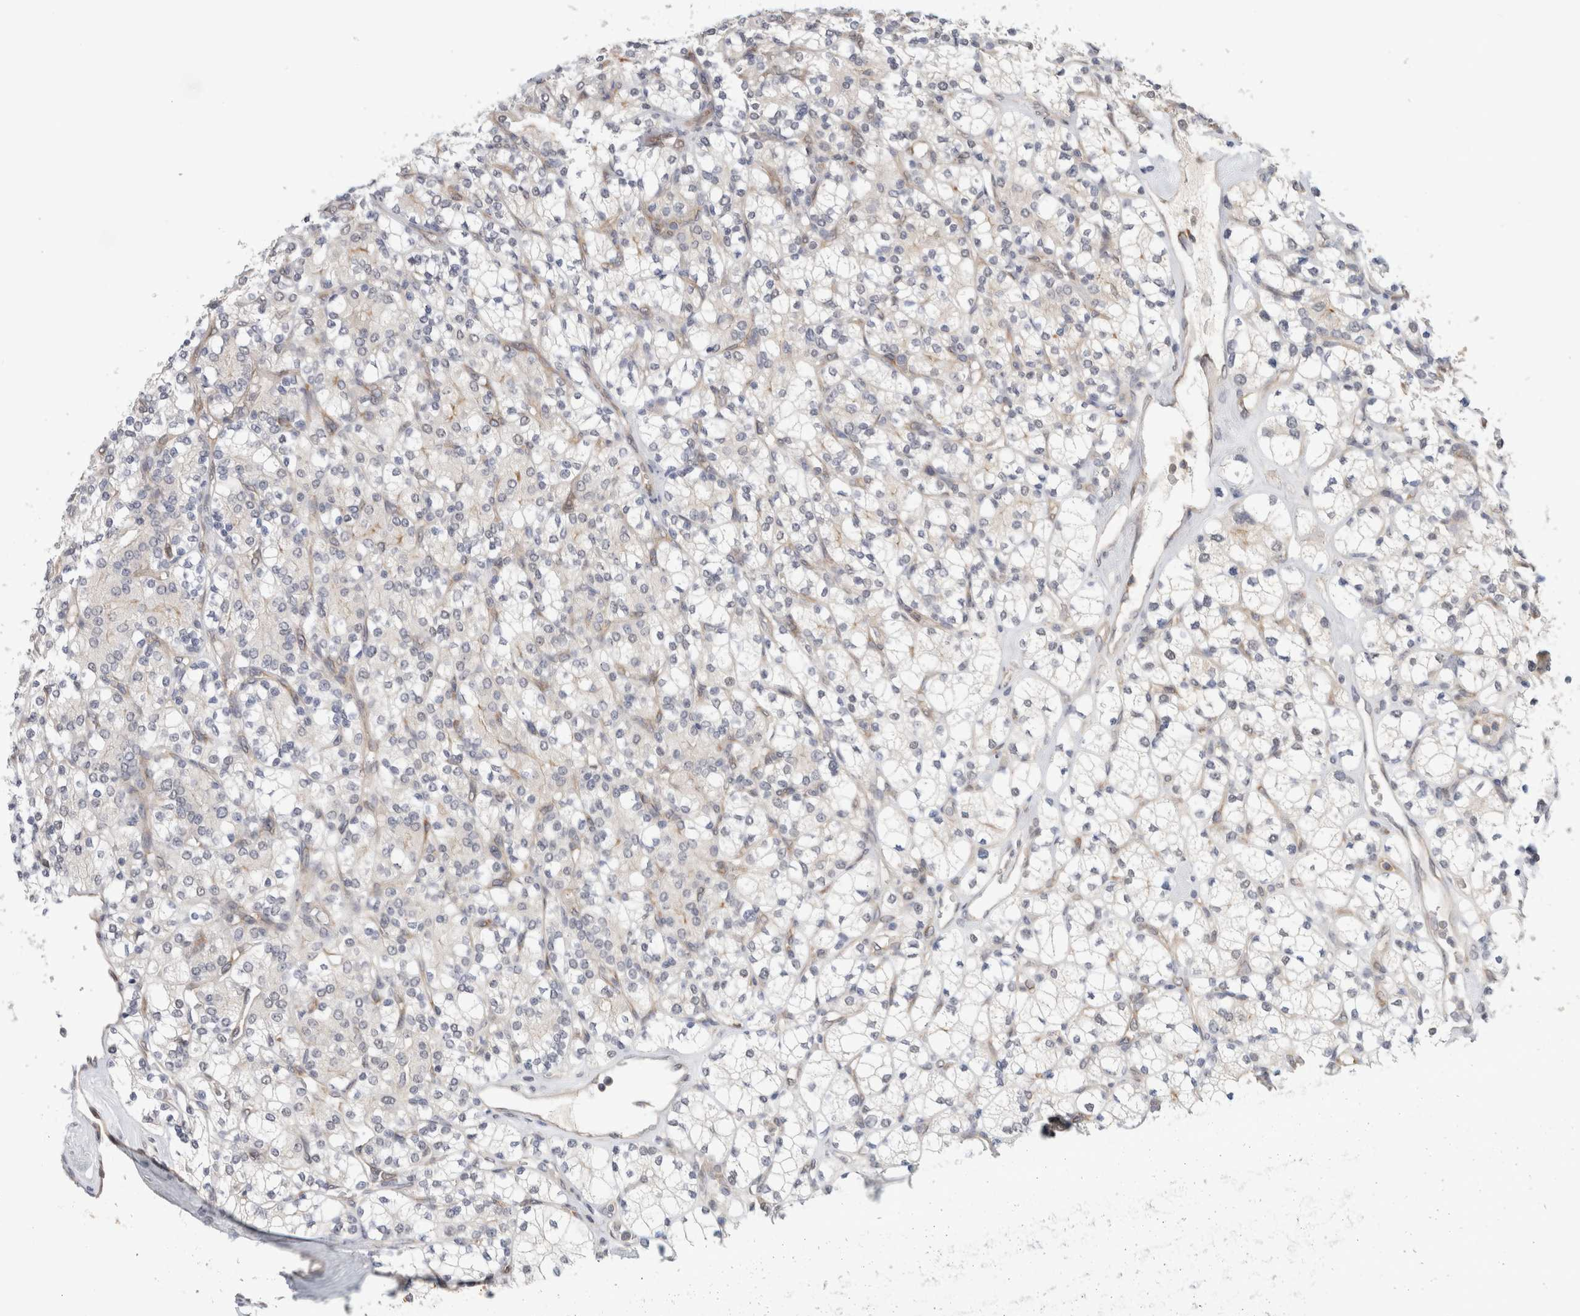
{"staining": {"intensity": "negative", "quantity": "none", "location": "none"}, "tissue": "renal cancer", "cell_type": "Tumor cells", "image_type": "cancer", "snomed": [{"axis": "morphology", "description": "Adenocarcinoma, NOS"}, {"axis": "topography", "description": "Kidney"}], "caption": "This is an immunohistochemistry (IHC) image of renal cancer. There is no expression in tumor cells.", "gene": "EIF4G3", "patient": {"sex": "male", "age": 77}}